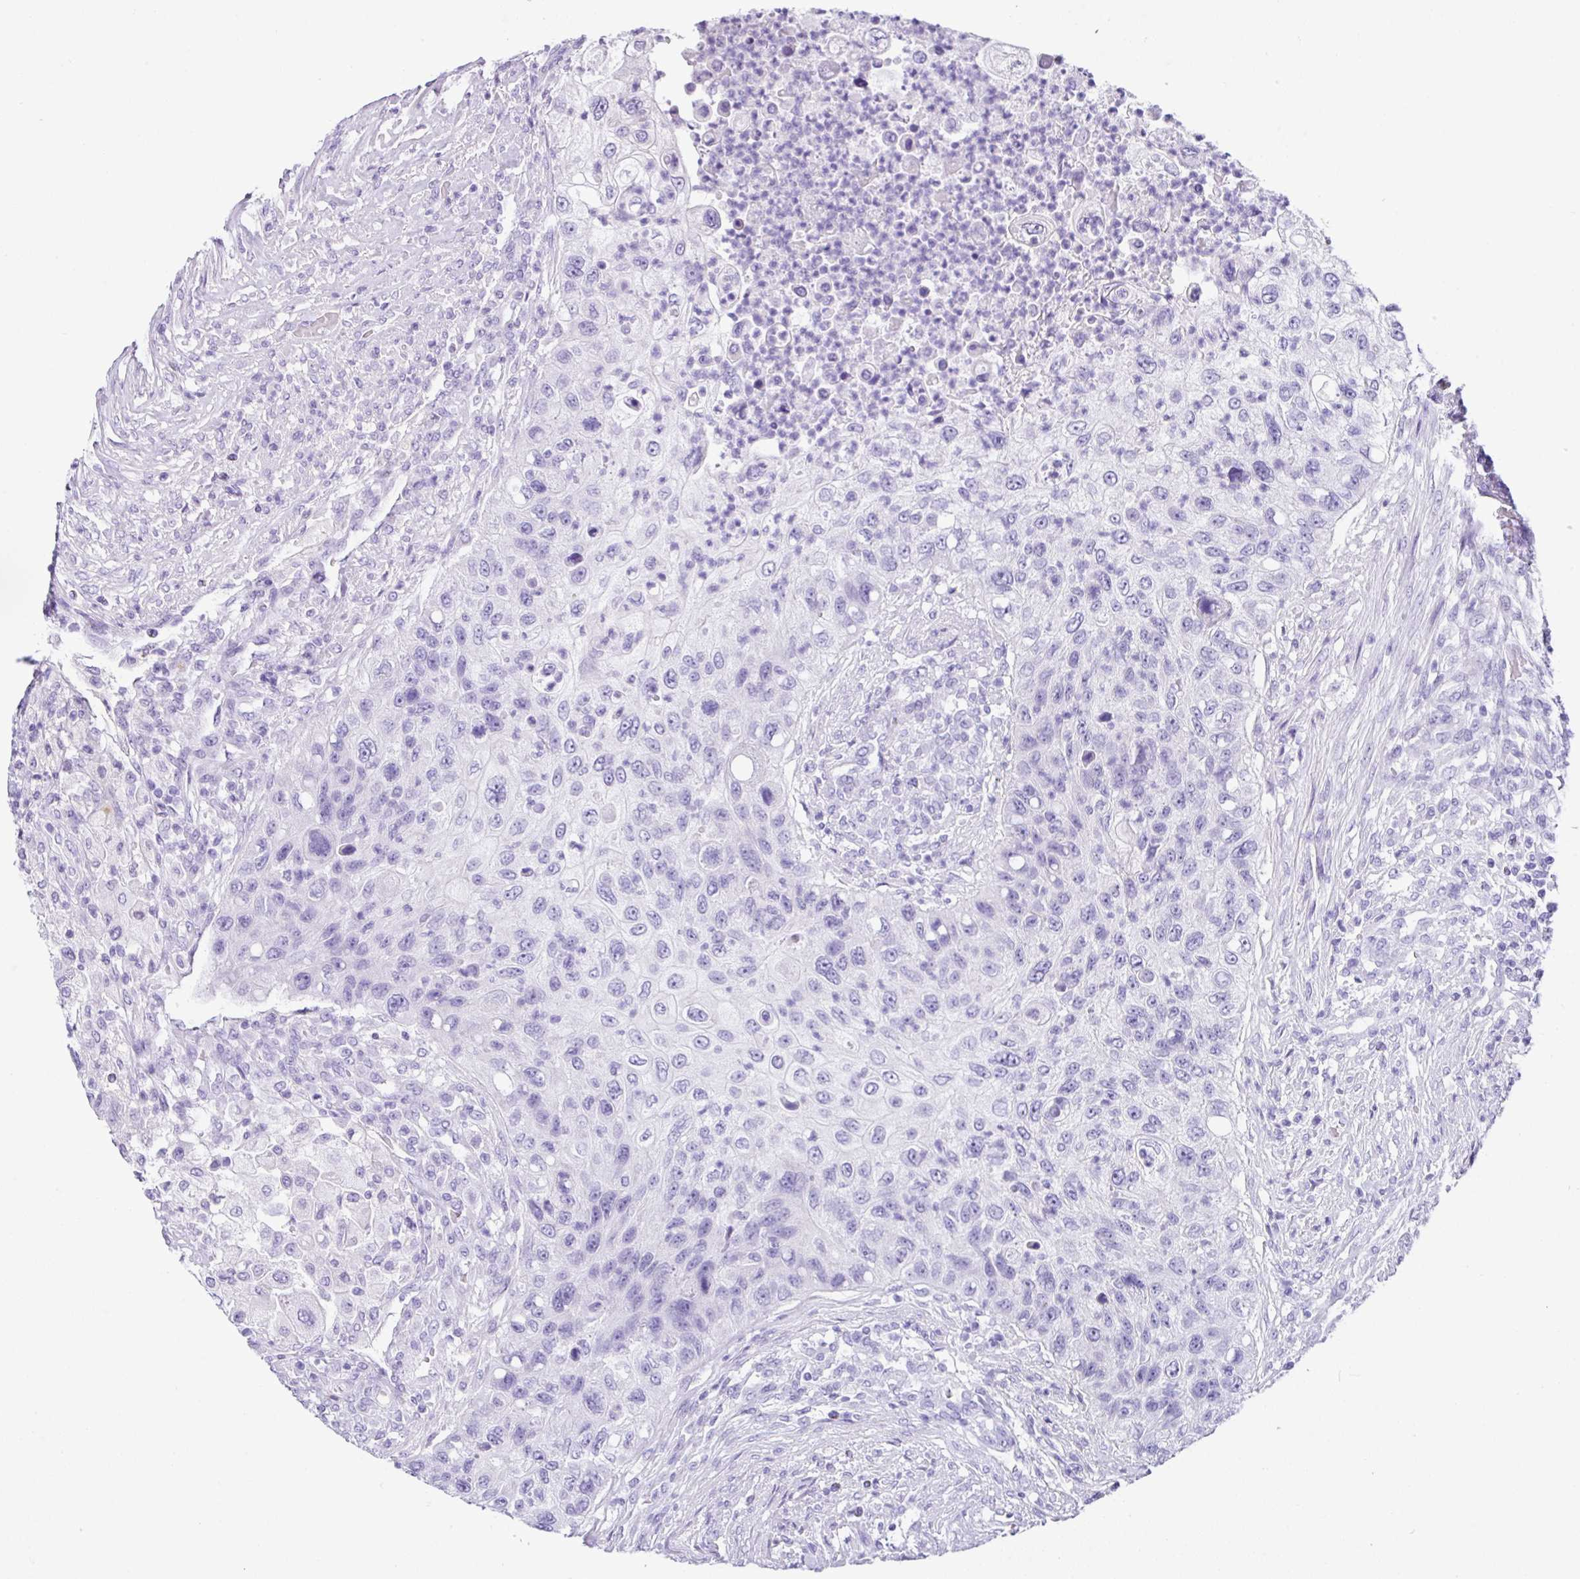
{"staining": {"intensity": "negative", "quantity": "none", "location": "none"}, "tissue": "urothelial cancer", "cell_type": "Tumor cells", "image_type": "cancer", "snomed": [{"axis": "morphology", "description": "Urothelial carcinoma, High grade"}, {"axis": "topography", "description": "Urinary bladder"}], "caption": "Tumor cells are negative for protein expression in human high-grade urothelial carcinoma.", "gene": "ZG16", "patient": {"sex": "female", "age": 60}}